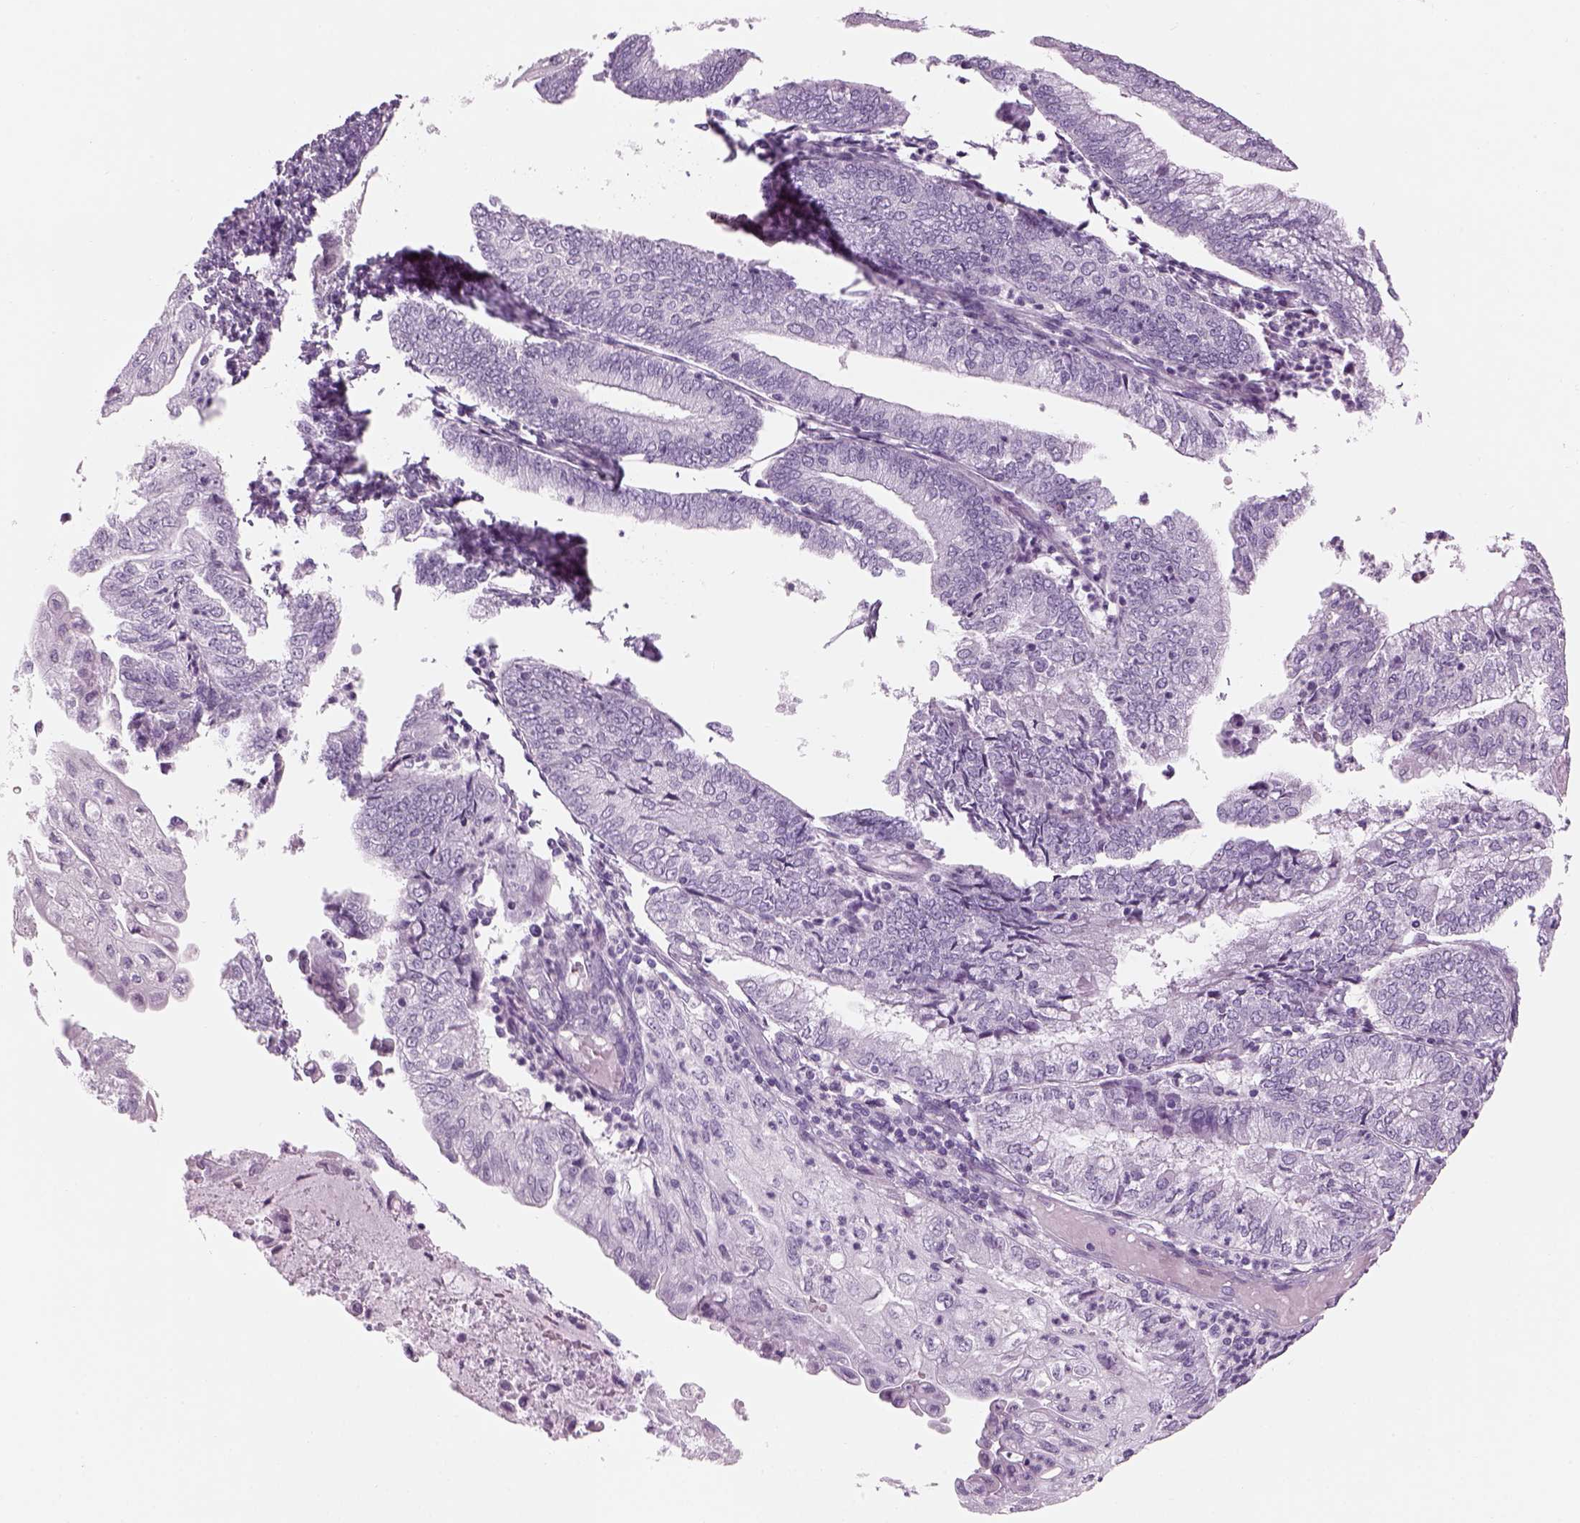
{"staining": {"intensity": "negative", "quantity": "none", "location": "none"}, "tissue": "endometrial cancer", "cell_type": "Tumor cells", "image_type": "cancer", "snomed": [{"axis": "morphology", "description": "Adenocarcinoma, NOS"}, {"axis": "topography", "description": "Endometrium"}], "caption": "Immunohistochemistry of endometrial adenocarcinoma shows no expression in tumor cells.", "gene": "PABPC1L2B", "patient": {"sex": "female", "age": 55}}